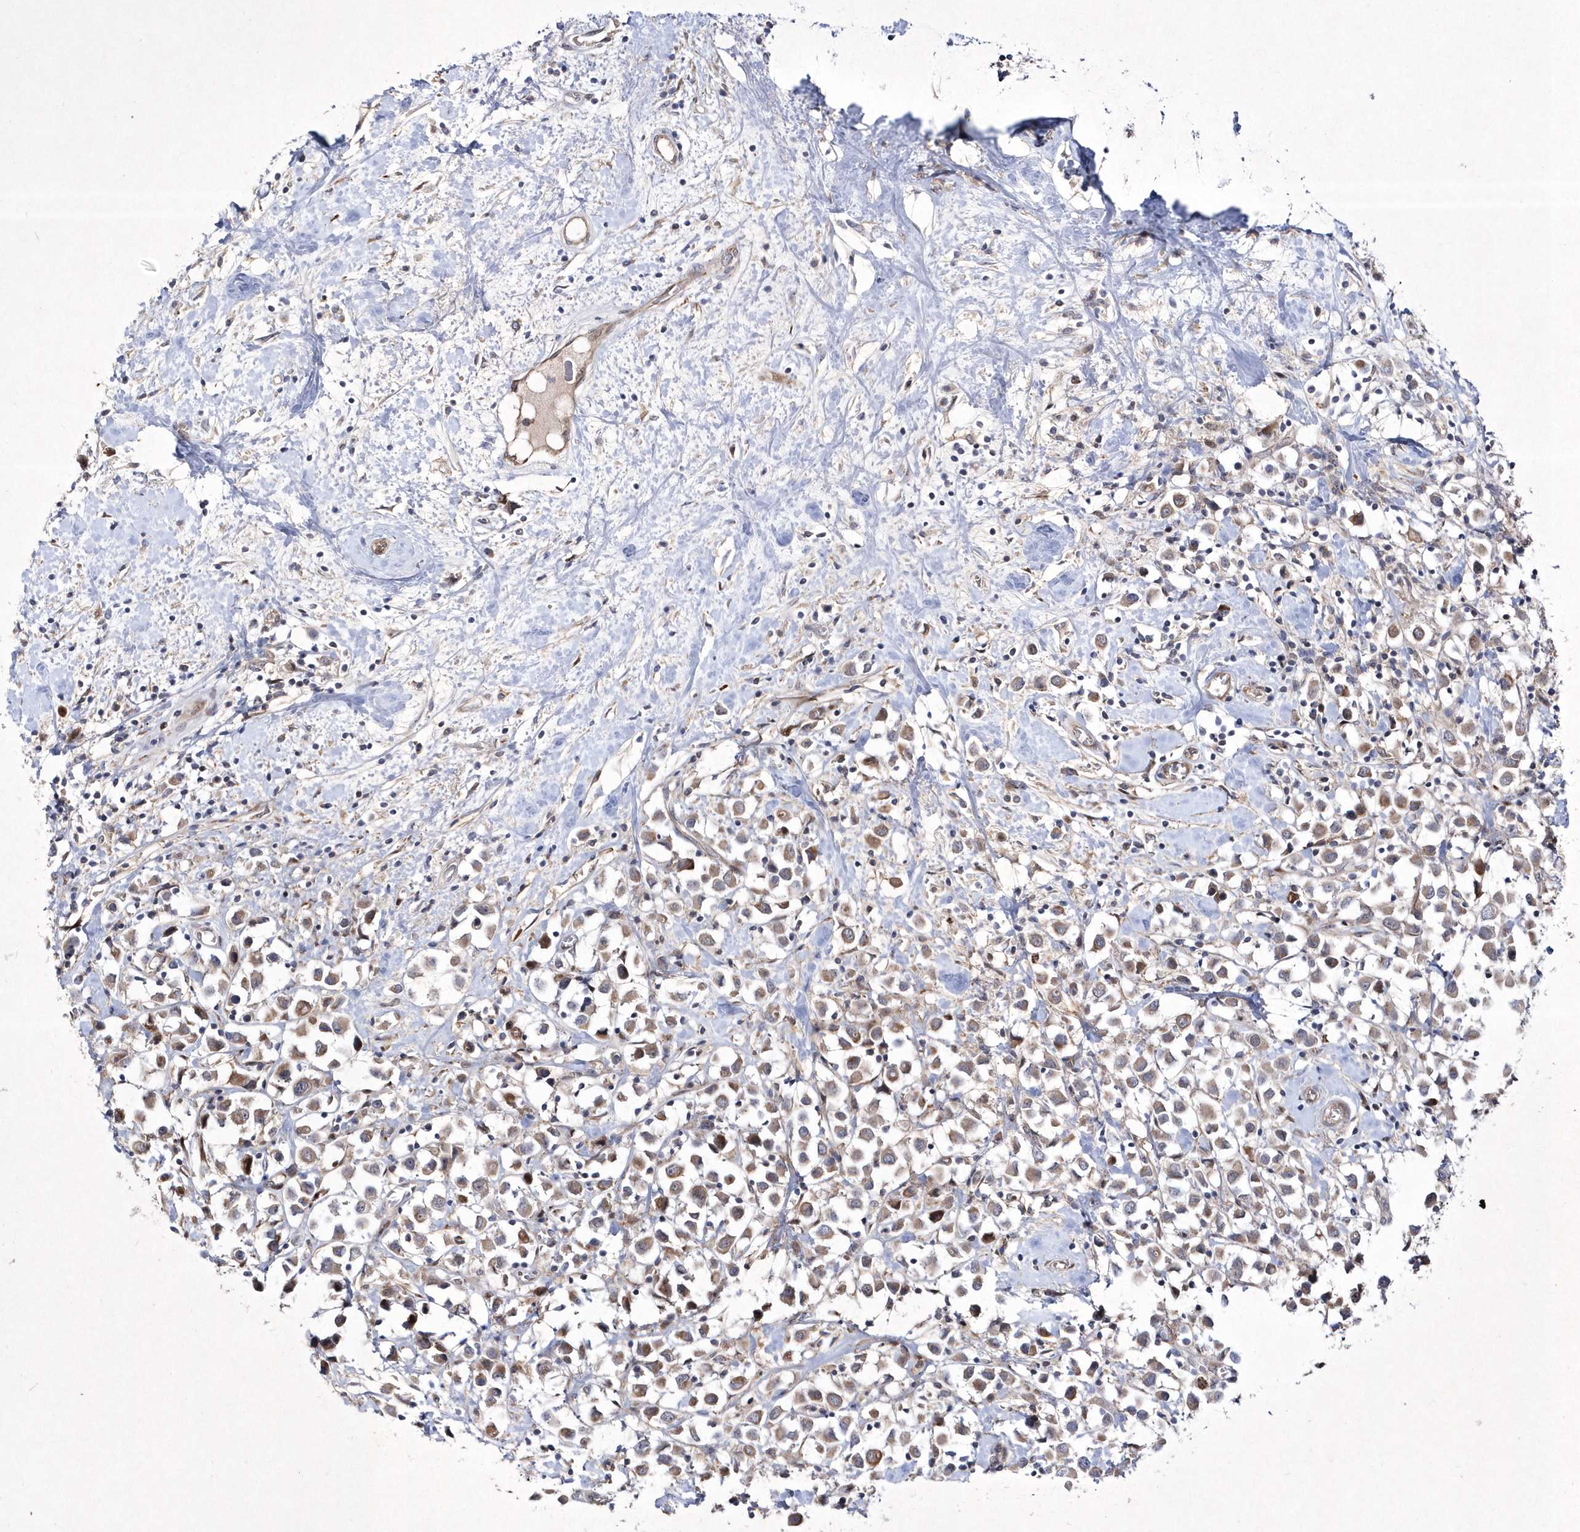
{"staining": {"intensity": "weak", "quantity": ">75%", "location": "cytoplasmic/membranous"}, "tissue": "breast cancer", "cell_type": "Tumor cells", "image_type": "cancer", "snomed": [{"axis": "morphology", "description": "Duct carcinoma"}, {"axis": "topography", "description": "Breast"}], "caption": "Breast cancer (intraductal carcinoma) stained with DAB (3,3'-diaminobenzidine) immunohistochemistry demonstrates low levels of weak cytoplasmic/membranous positivity in about >75% of tumor cells.", "gene": "DSPP", "patient": {"sex": "female", "age": 61}}